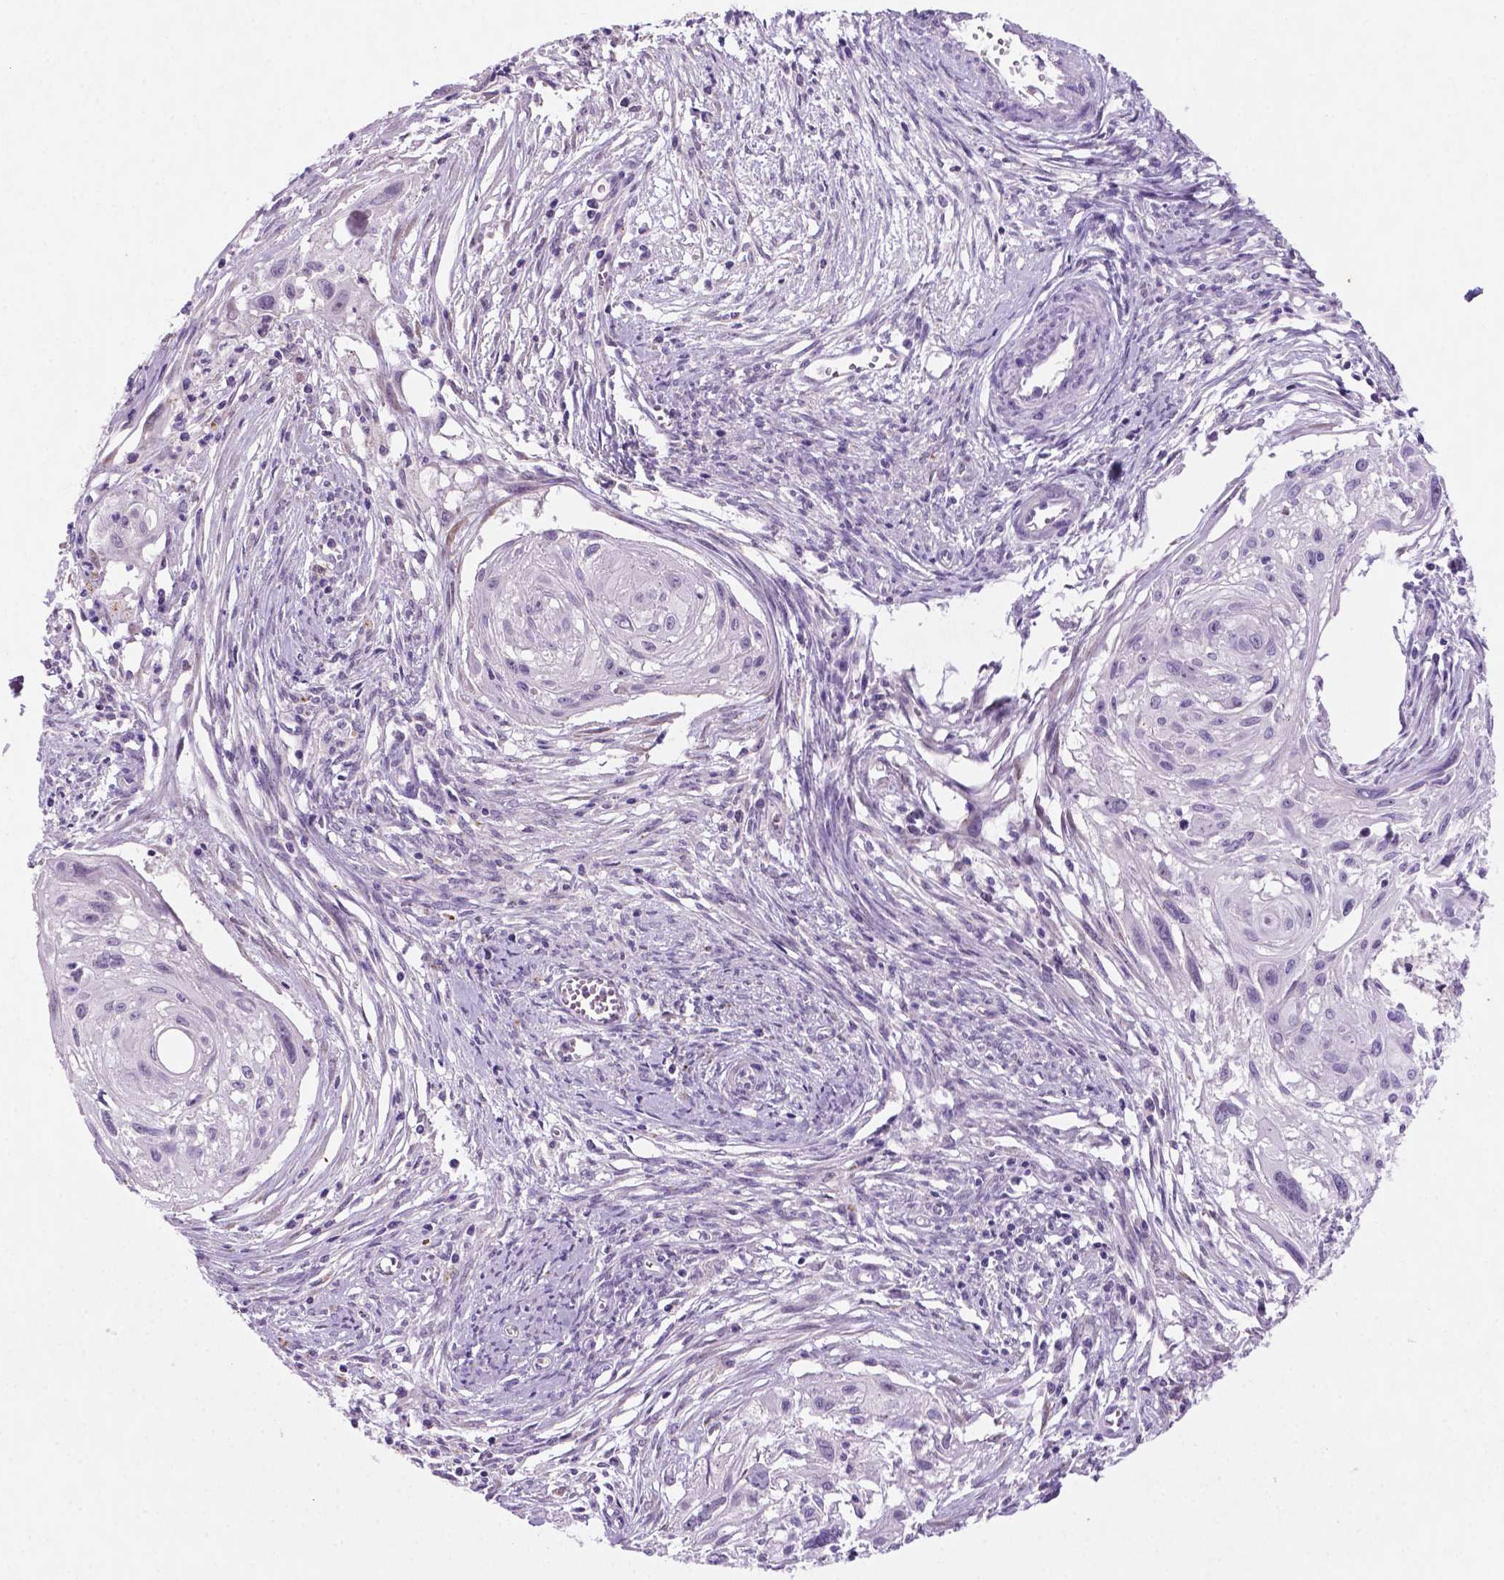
{"staining": {"intensity": "negative", "quantity": "none", "location": "none"}, "tissue": "cervical cancer", "cell_type": "Tumor cells", "image_type": "cancer", "snomed": [{"axis": "morphology", "description": "Squamous cell carcinoma, NOS"}, {"axis": "topography", "description": "Cervix"}], "caption": "IHC of cervical cancer displays no expression in tumor cells.", "gene": "C18orf21", "patient": {"sex": "female", "age": 49}}